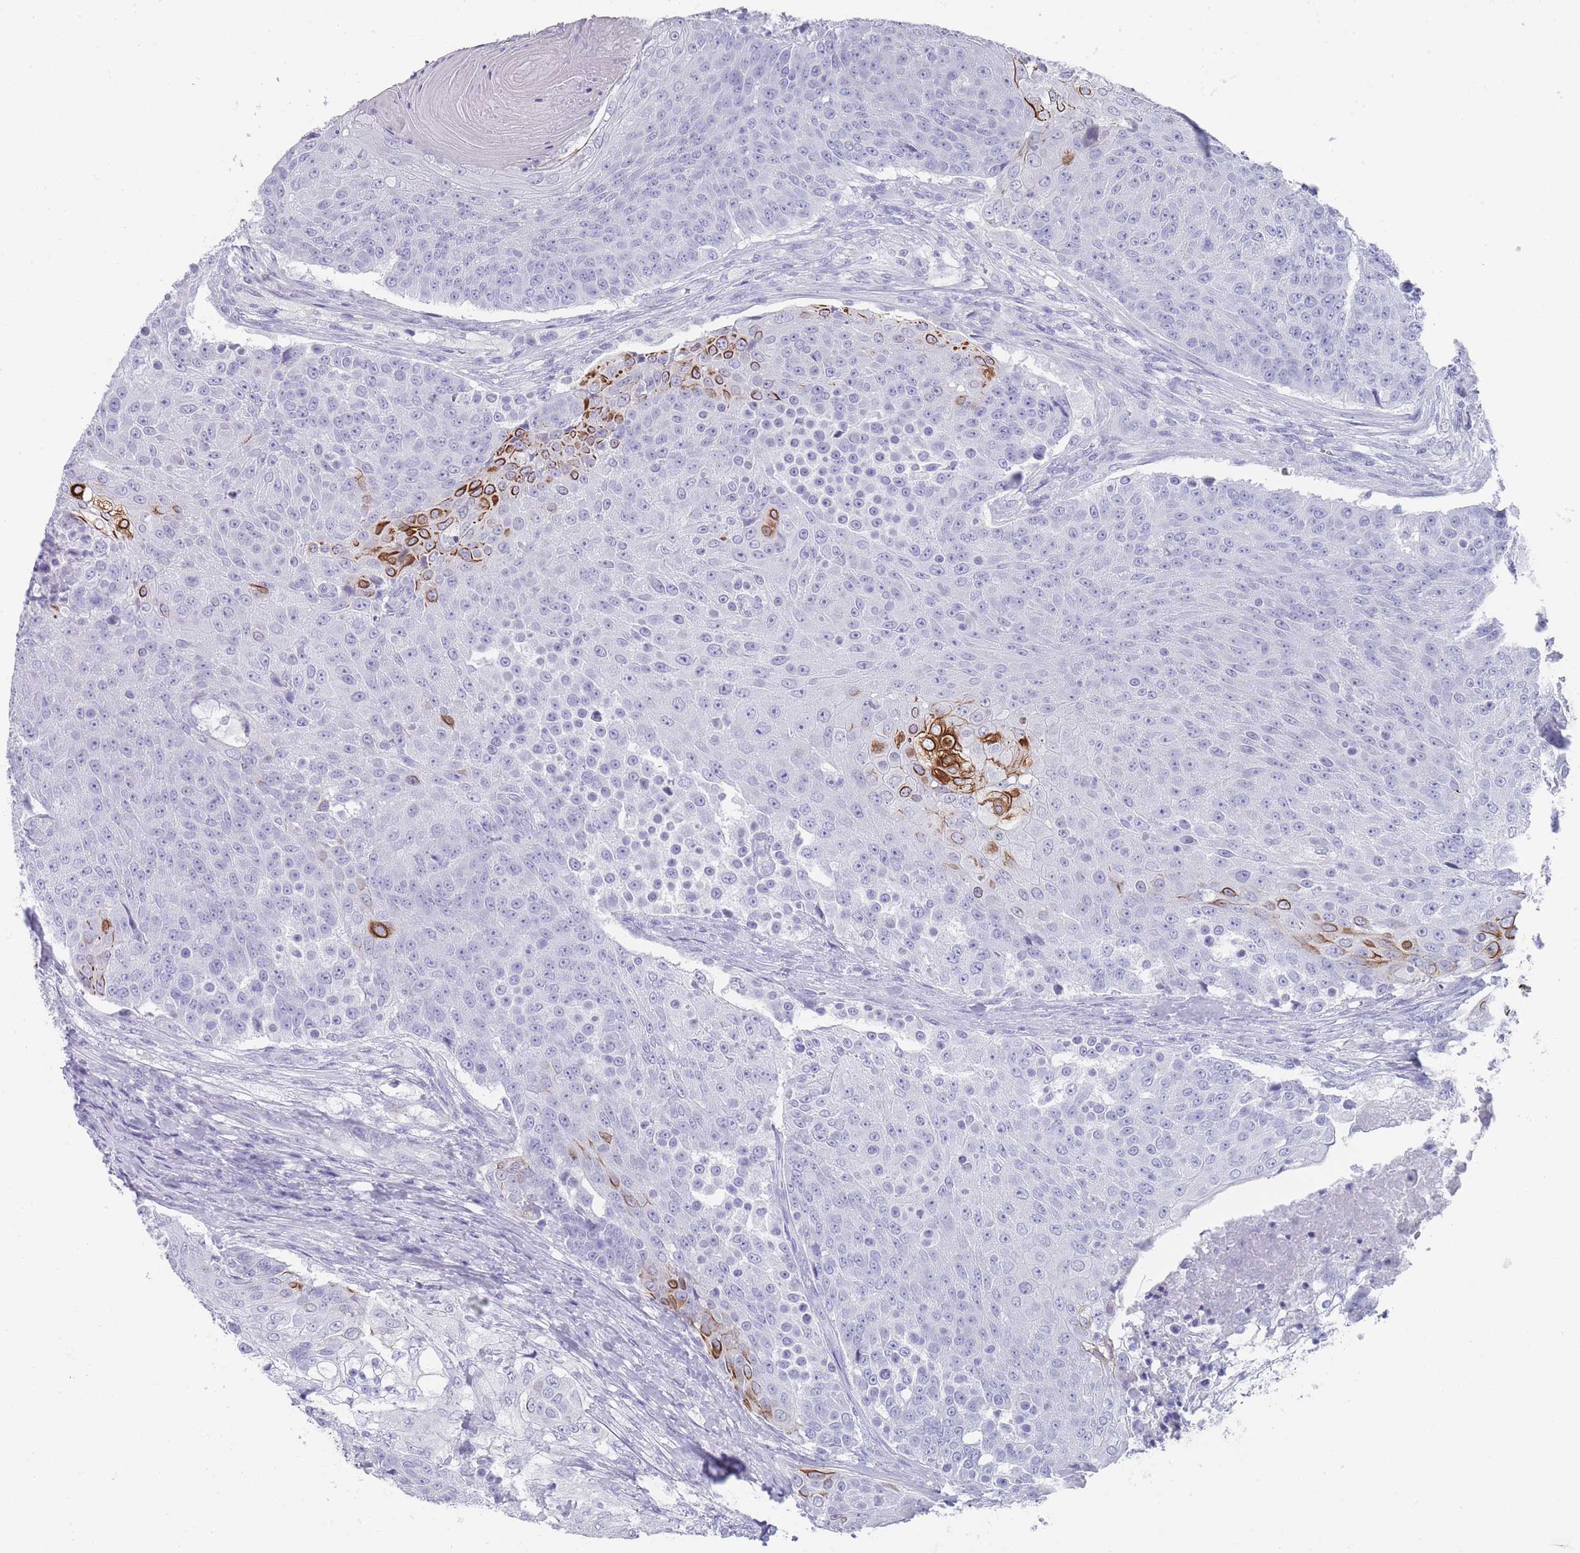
{"staining": {"intensity": "strong", "quantity": "<25%", "location": "cytoplasmic/membranous"}, "tissue": "urothelial cancer", "cell_type": "Tumor cells", "image_type": "cancer", "snomed": [{"axis": "morphology", "description": "Urothelial carcinoma, High grade"}, {"axis": "topography", "description": "Urinary bladder"}], "caption": "Brown immunohistochemical staining in human urothelial cancer displays strong cytoplasmic/membranous positivity in about <25% of tumor cells. Using DAB (3,3'-diaminobenzidine) (brown) and hematoxylin (blue) stains, captured at high magnification using brightfield microscopy.", "gene": "RAB2B", "patient": {"sex": "female", "age": 63}}